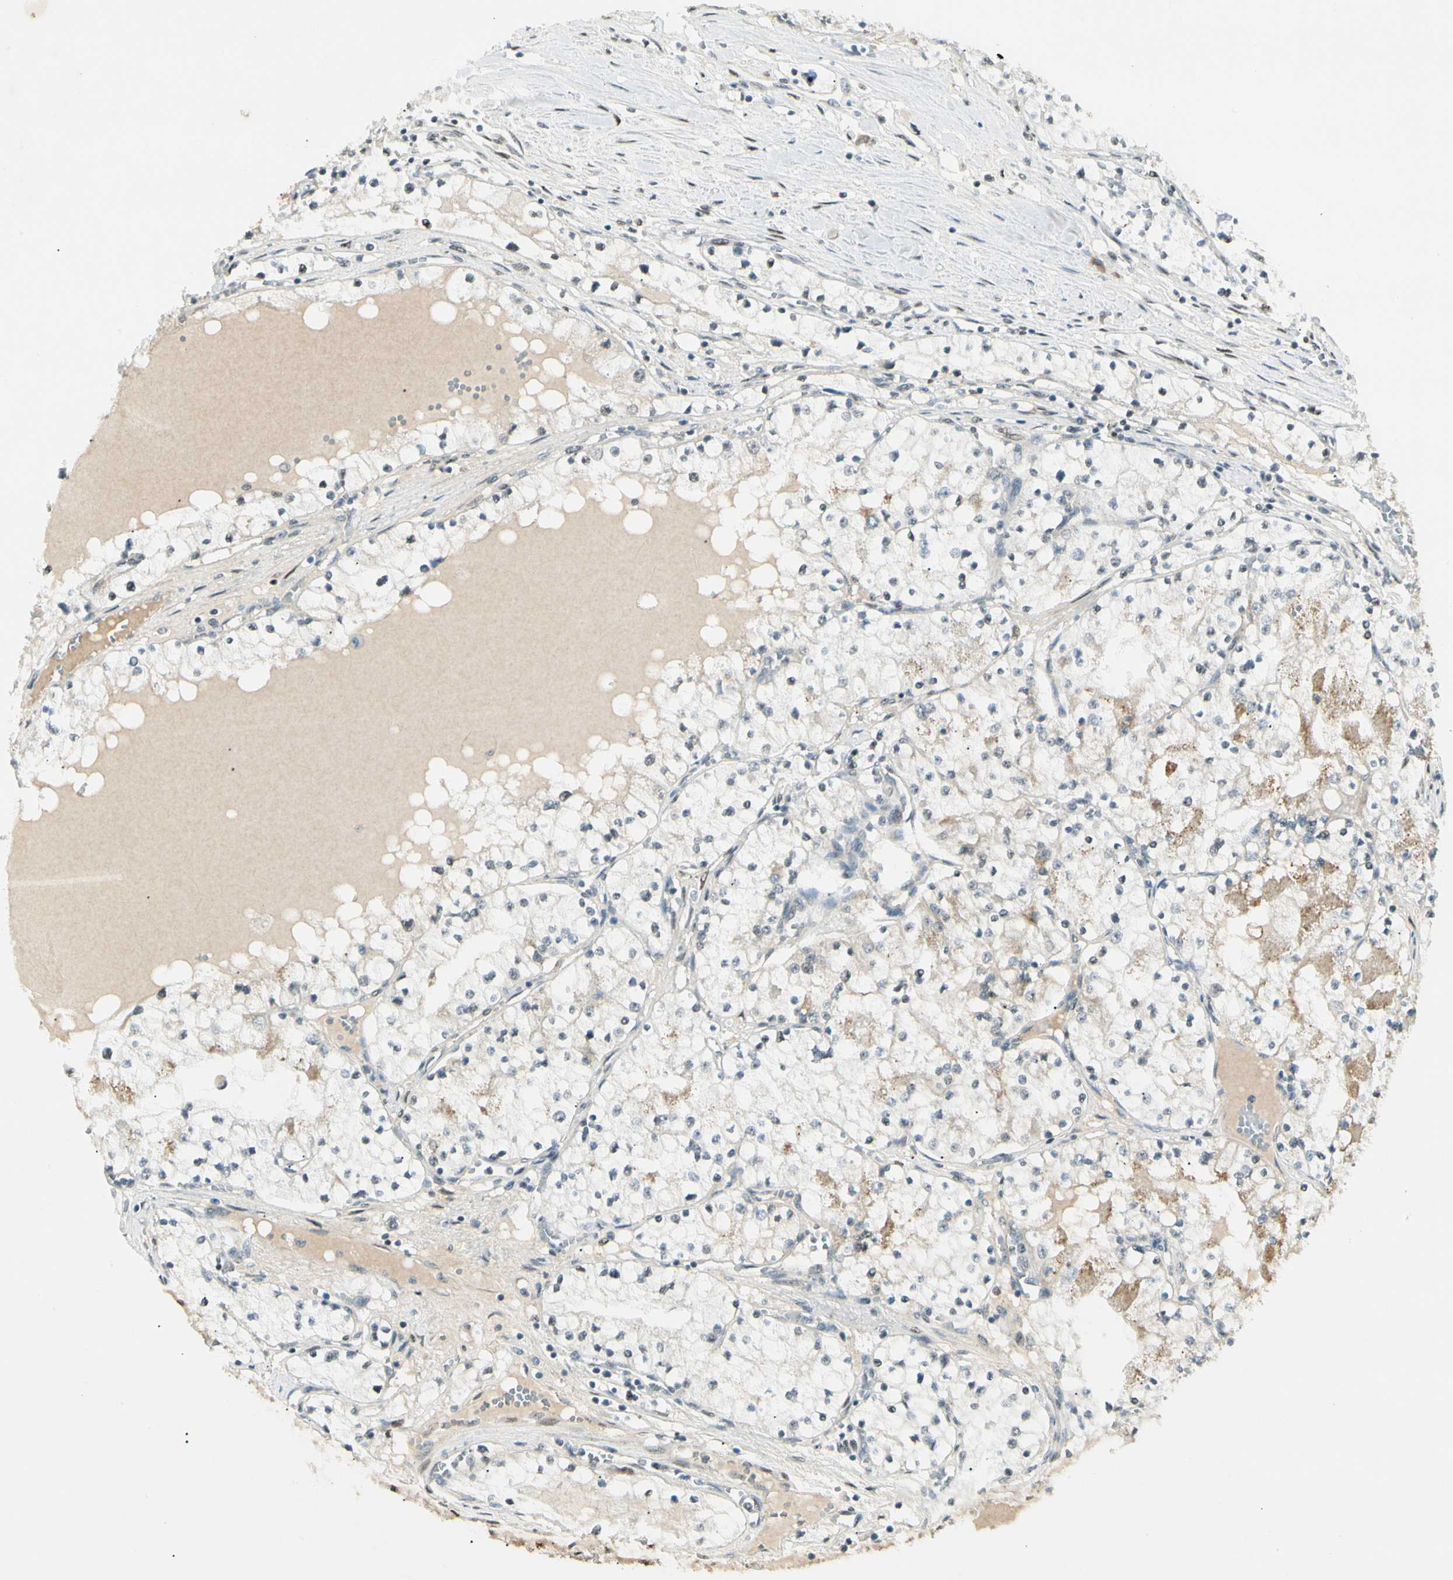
{"staining": {"intensity": "moderate", "quantity": "<25%", "location": "cytoplasmic/membranous"}, "tissue": "renal cancer", "cell_type": "Tumor cells", "image_type": "cancer", "snomed": [{"axis": "morphology", "description": "Adenocarcinoma, NOS"}, {"axis": "topography", "description": "Kidney"}], "caption": "Immunohistochemical staining of renal cancer reveals low levels of moderate cytoplasmic/membranous protein expression in approximately <25% of tumor cells.", "gene": "ATXN1", "patient": {"sex": "male", "age": 68}}